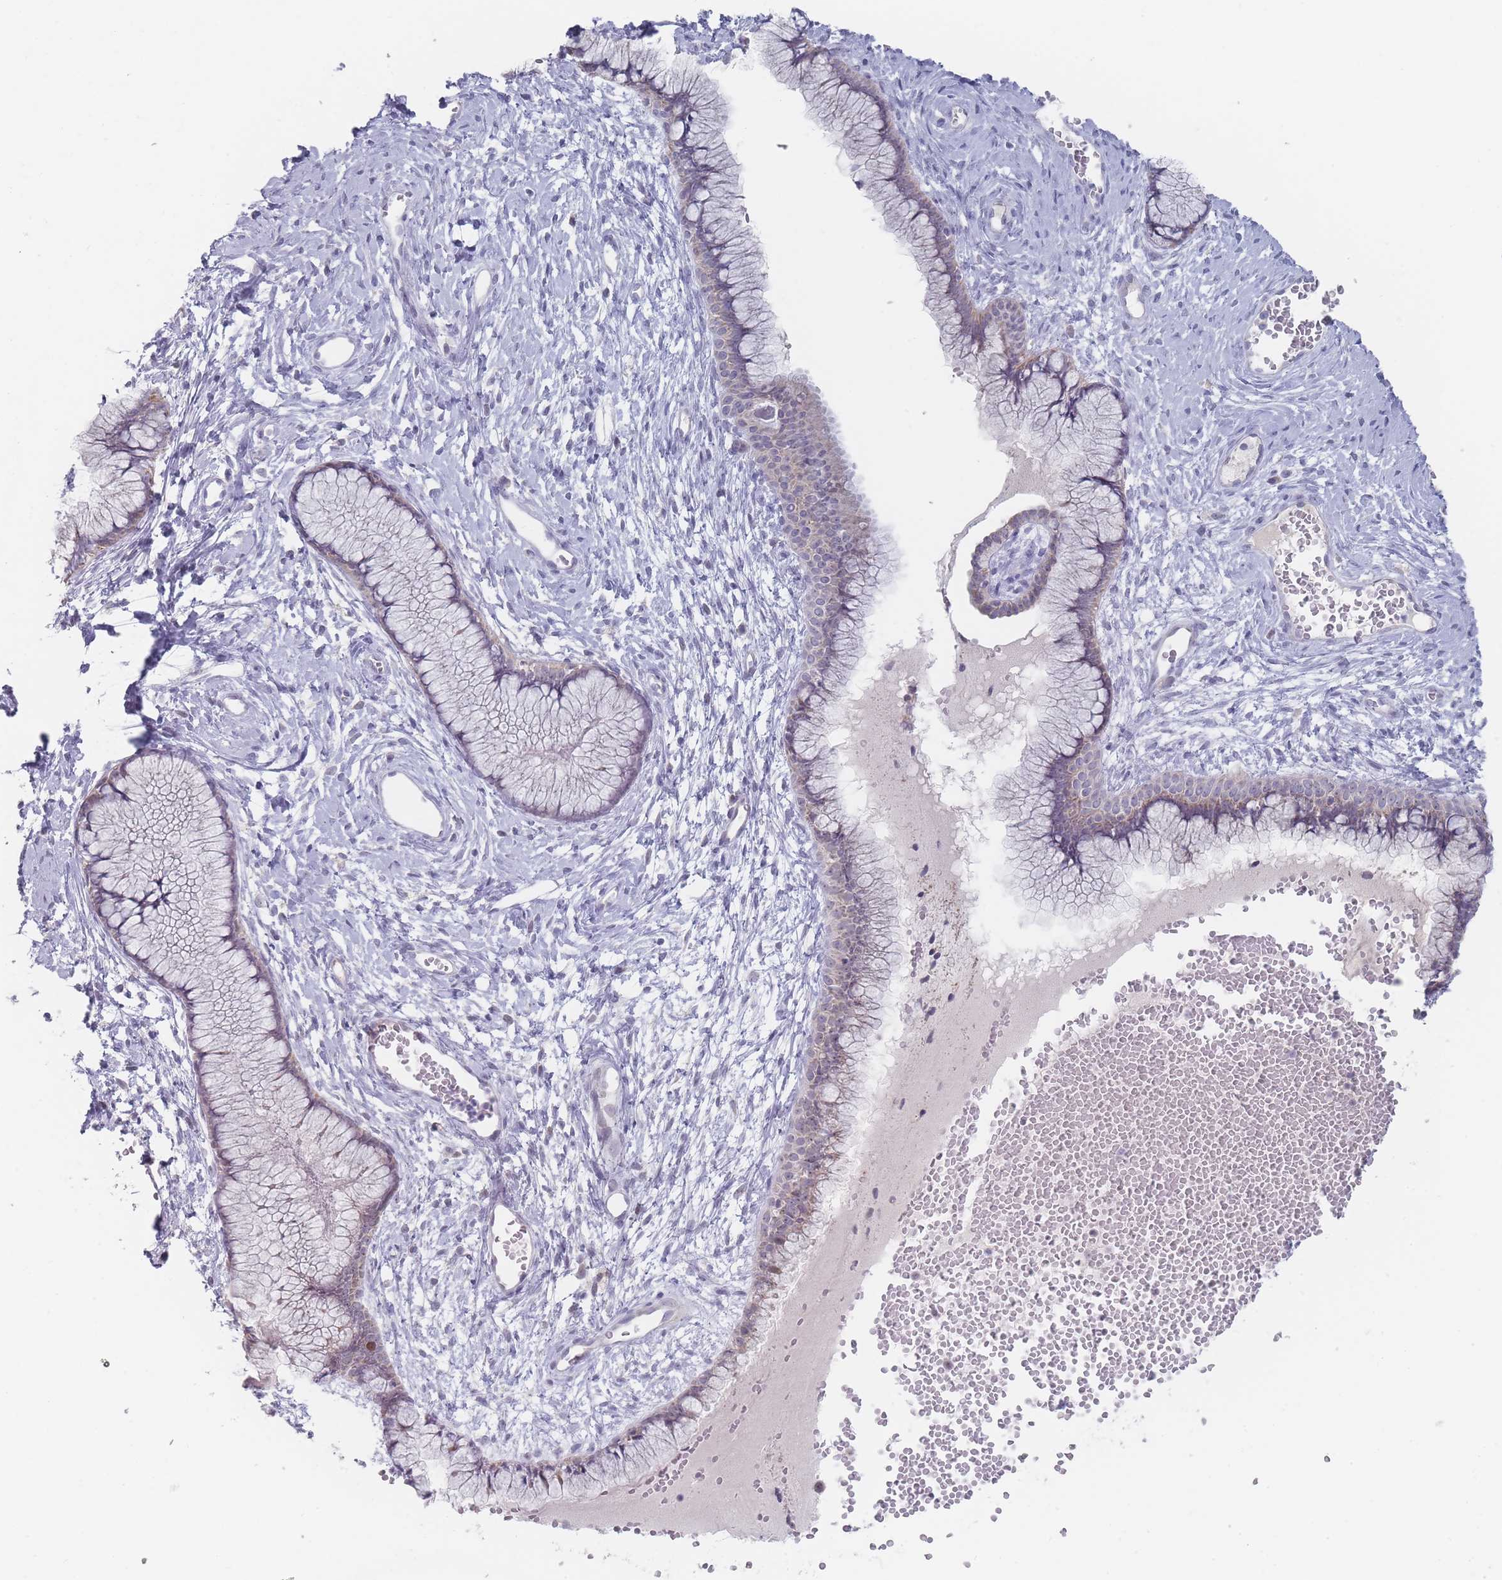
{"staining": {"intensity": "strong", "quantity": "<25%", "location": "cytoplasmic/membranous"}, "tissue": "cervix", "cell_type": "Glandular cells", "image_type": "normal", "snomed": [{"axis": "morphology", "description": "Normal tissue, NOS"}, {"axis": "topography", "description": "Cervix"}], "caption": "Normal cervix shows strong cytoplasmic/membranous positivity in about <25% of glandular cells.", "gene": "RNF8", "patient": {"sex": "female", "age": 42}}